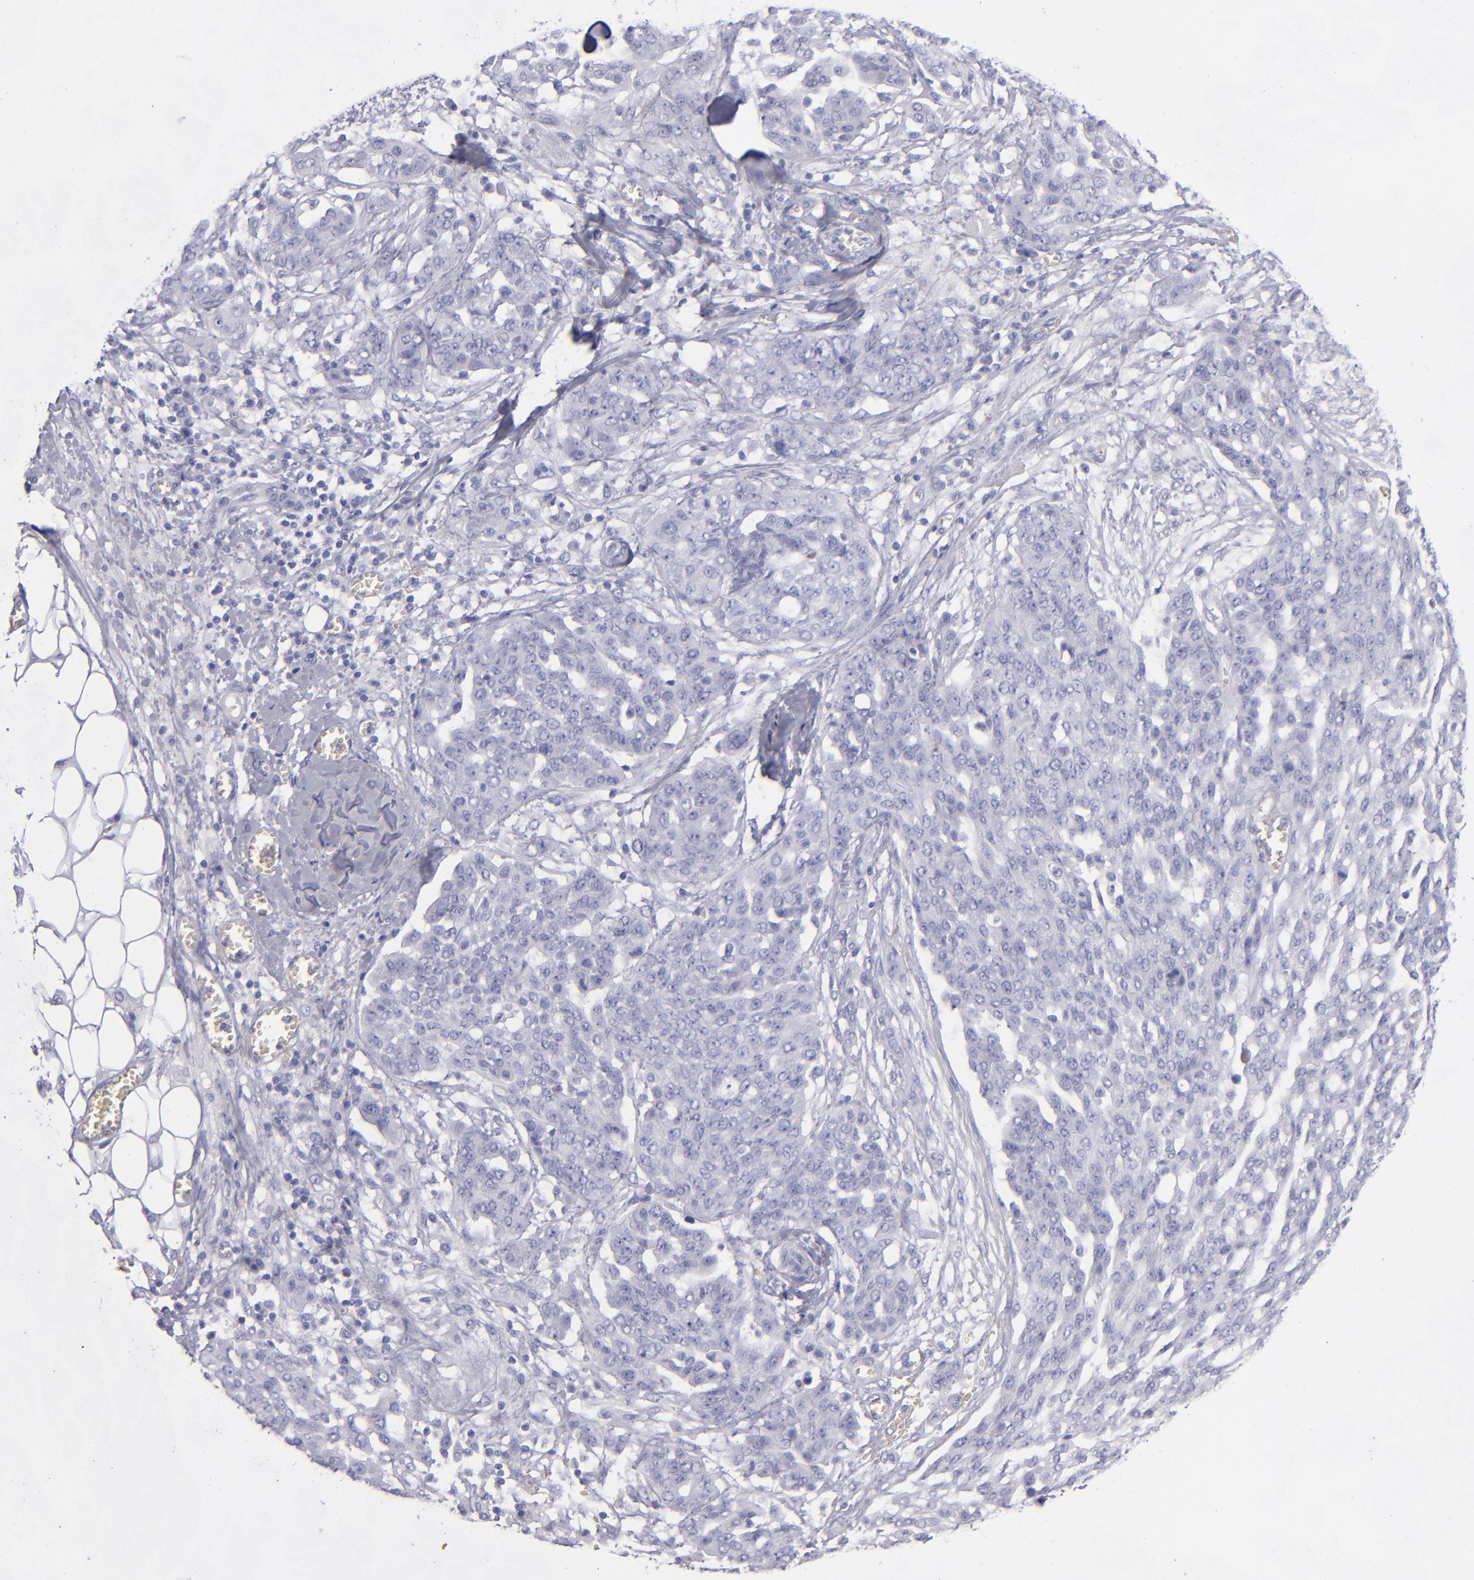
{"staining": {"intensity": "negative", "quantity": "none", "location": "none"}, "tissue": "ovarian cancer", "cell_type": "Tumor cells", "image_type": "cancer", "snomed": [{"axis": "morphology", "description": "Cystadenocarcinoma, serous, NOS"}, {"axis": "topography", "description": "Soft tissue"}, {"axis": "topography", "description": "Ovary"}], "caption": "There is no significant staining in tumor cells of ovarian serous cystadenocarcinoma.", "gene": "CD22", "patient": {"sex": "female", "age": 57}}